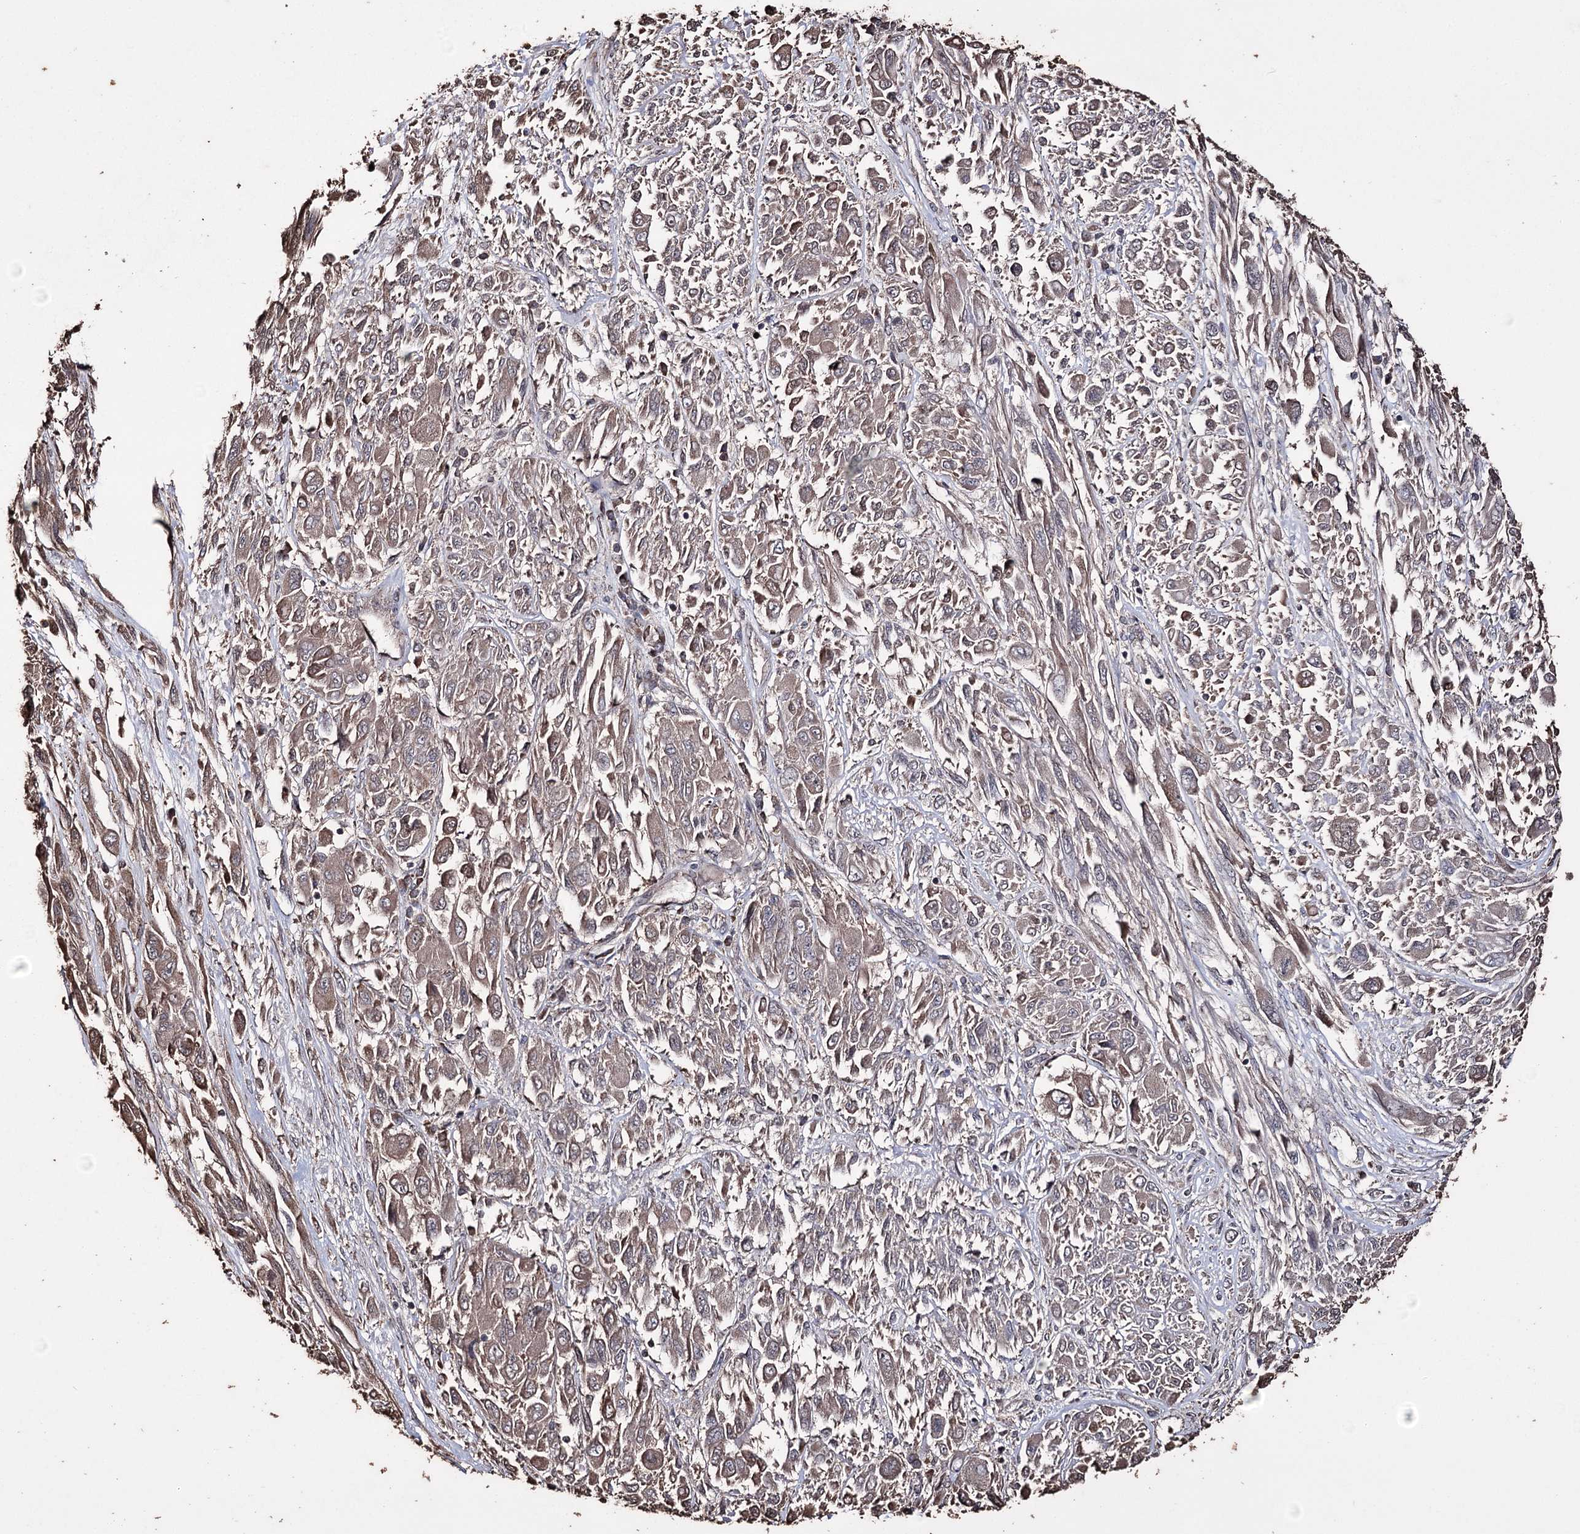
{"staining": {"intensity": "weak", "quantity": "<25%", "location": "cytoplasmic/membranous"}, "tissue": "melanoma", "cell_type": "Tumor cells", "image_type": "cancer", "snomed": [{"axis": "morphology", "description": "Malignant melanoma, NOS"}, {"axis": "topography", "description": "Skin"}], "caption": "This image is of malignant melanoma stained with immunohistochemistry (IHC) to label a protein in brown with the nuclei are counter-stained blue. There is no positivity in tumor cells.", "gene": "ZNF662", "patient": {"sex": "female", "age": 91}}